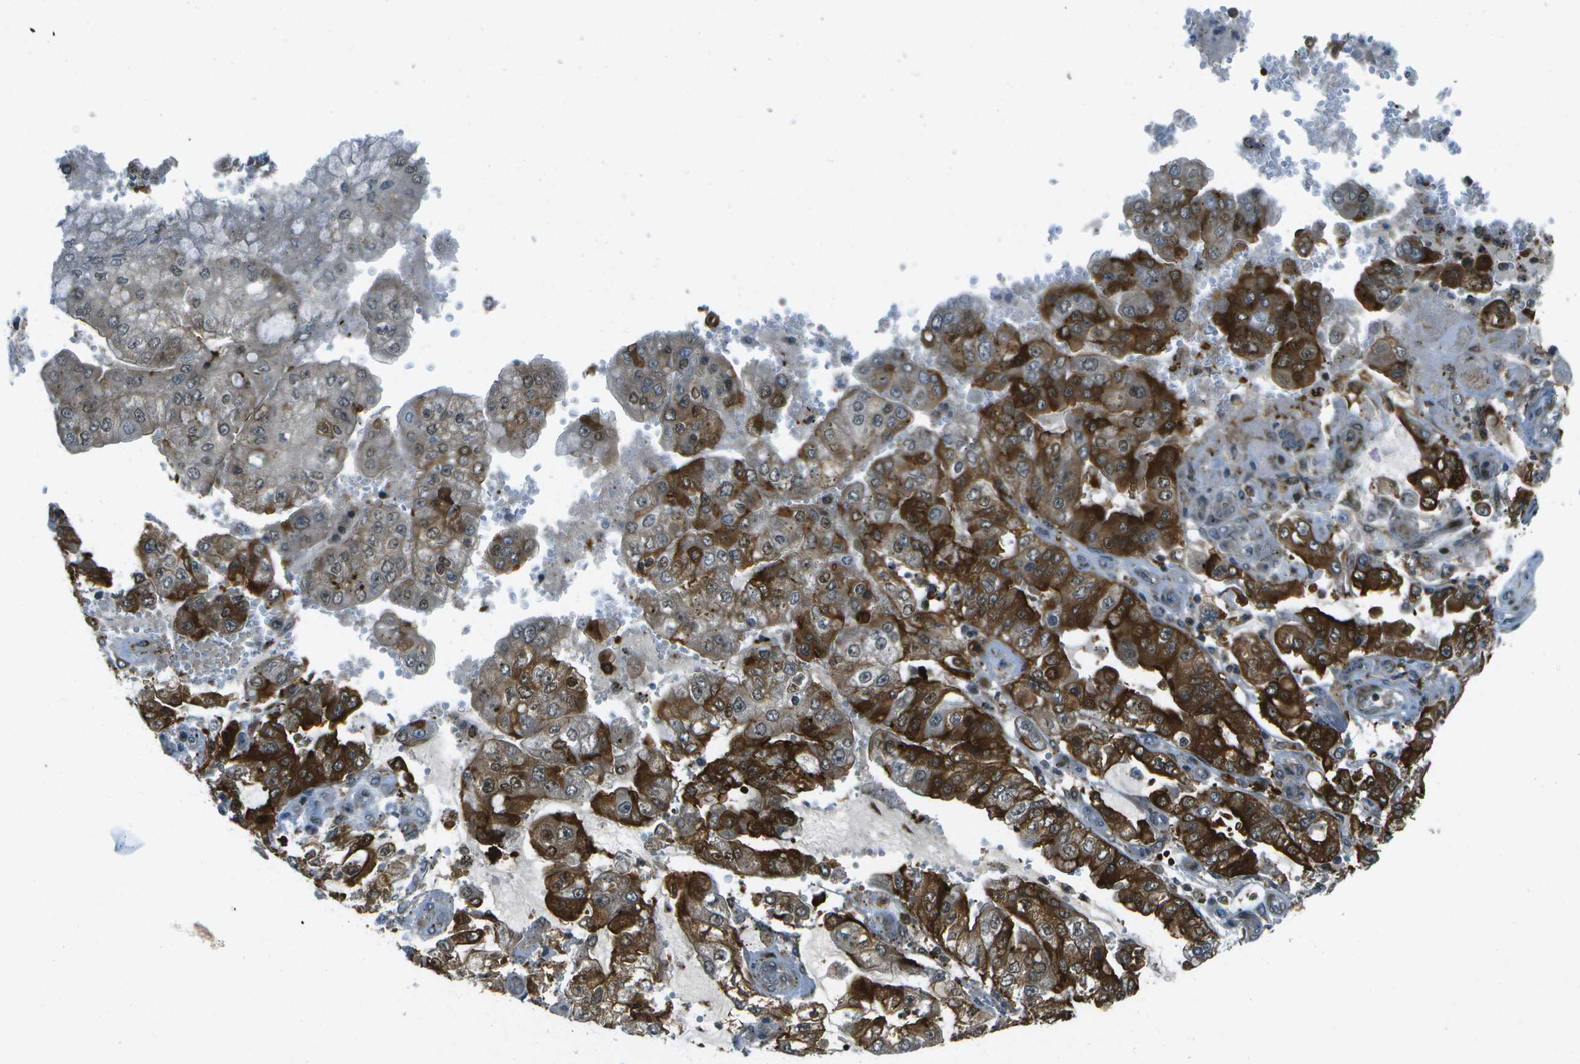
{"staining": {"intensity": "strong", "quantity": ">75%", "location": "cytoplasmic/membranous"}, "tissue": "stomach cancer", "cell_type": "Tumor cells", "image_type": "cancer", "snomed": [{"axis": "morphology", "description": "Adenocarcinoma, NOS"}, {"axis": "topography", "description": "Stomach"}], "caption": "Human stomach cancer stained for a protein (brown) reveals strong cytoplasmic/membranous positive positivity in approximately >75% of tumor cells.", "gene": "TMEM19", "patient": {"sex": "male", "age": 76}}